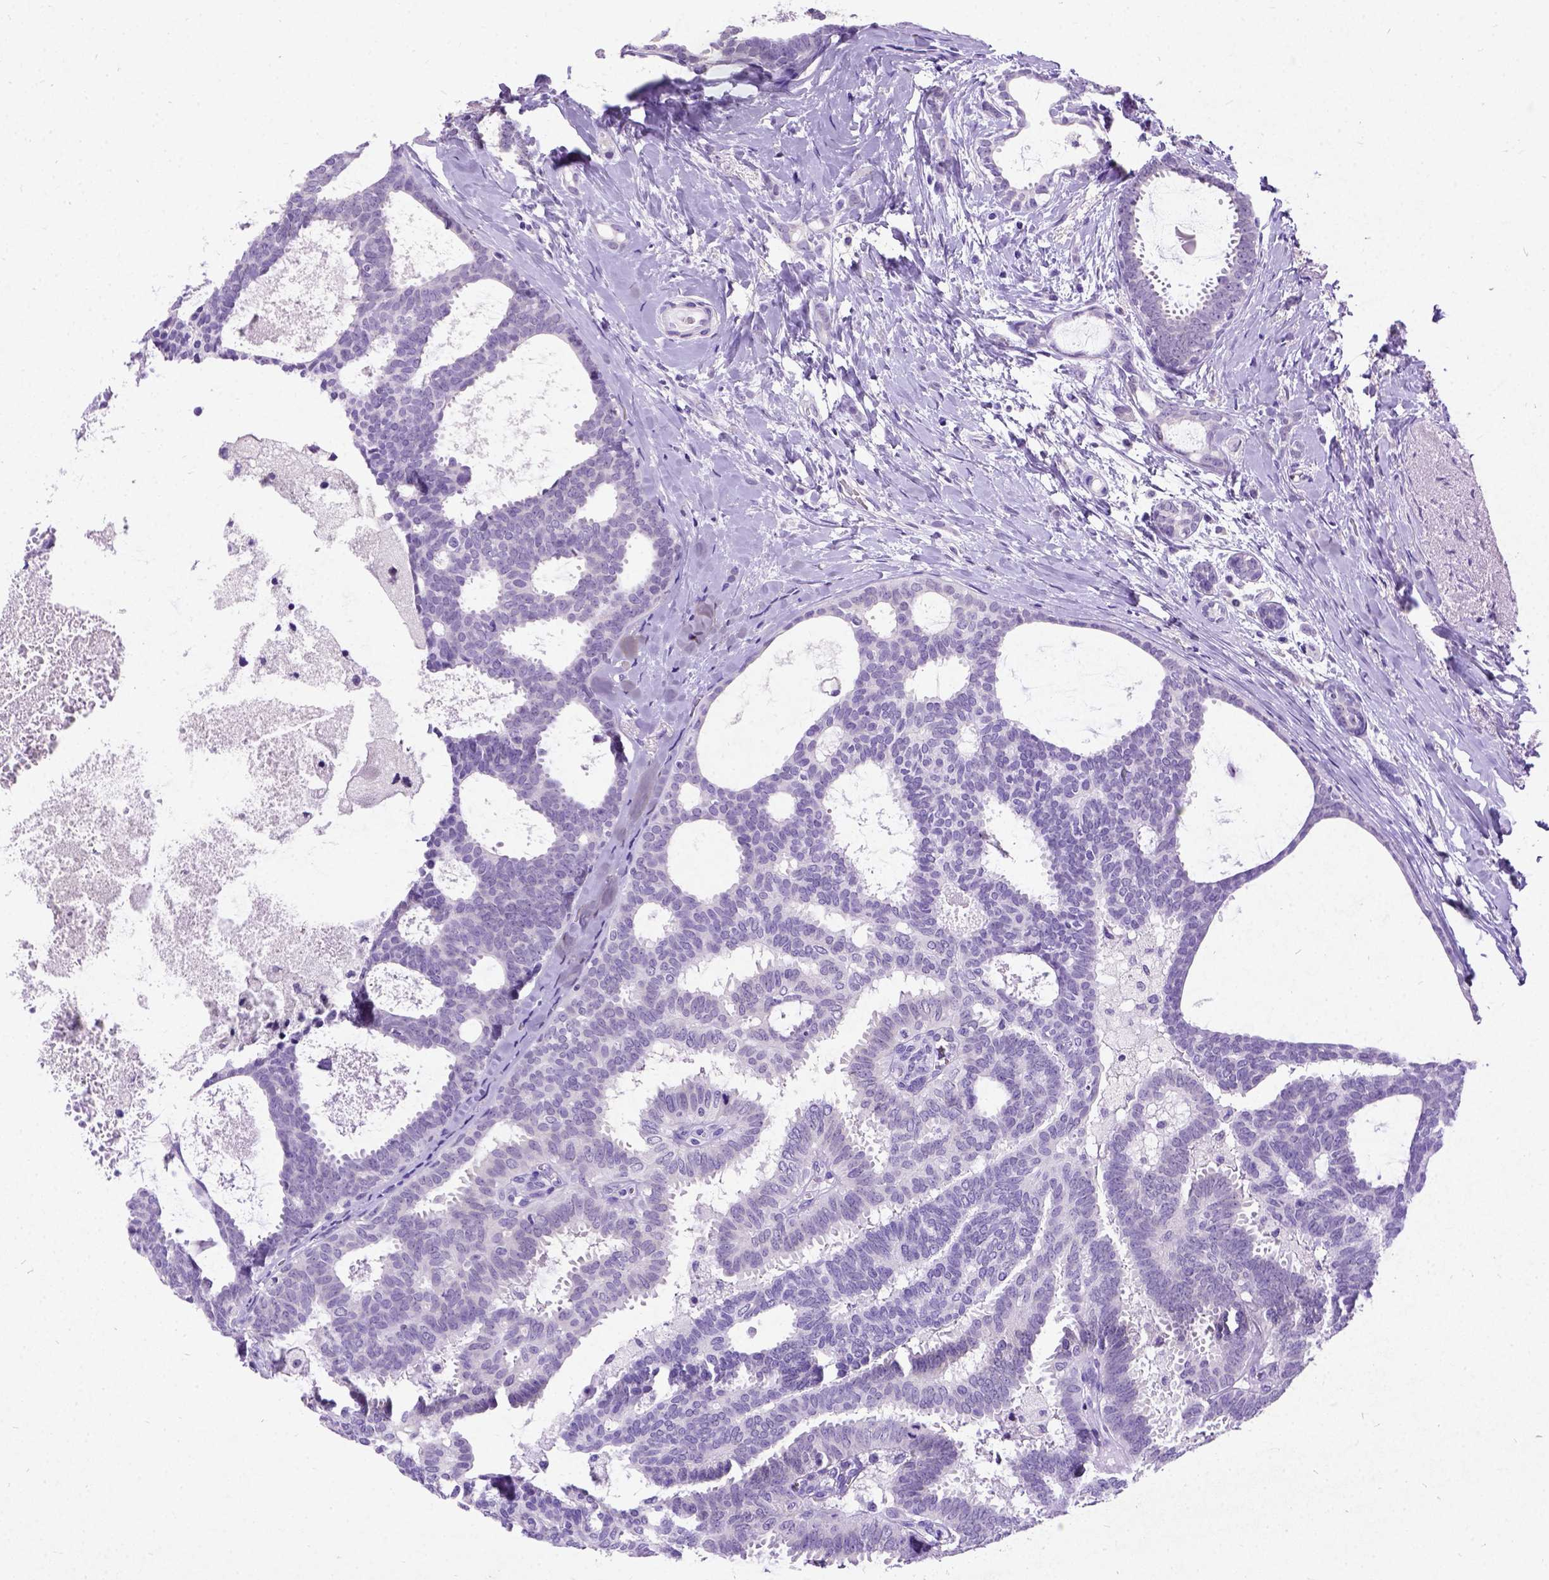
{"staining": {"intensity": "negative", "quantity": "none", "location": "none"}, "tissue": "breast cancer", "cell_type": "Tumor cells", "image_type": "cancer", "snomed": [{"axis": "morphology", "description": "Intraductal carcinoma, in situ"}, {"axis": "morphology", "description": "Duct carcinoma"}, {"axis": "morphology", "description": "Lobular carcinoma, in situ"}, {"axis": "topography", "description": "Breast"}], "caption": "The image reveals no staining of tumor cells in breast cancer (lobular carcinoma in situ).", "gene": "NEUROD4", "patient": {"sex": "female", "age": 44}}